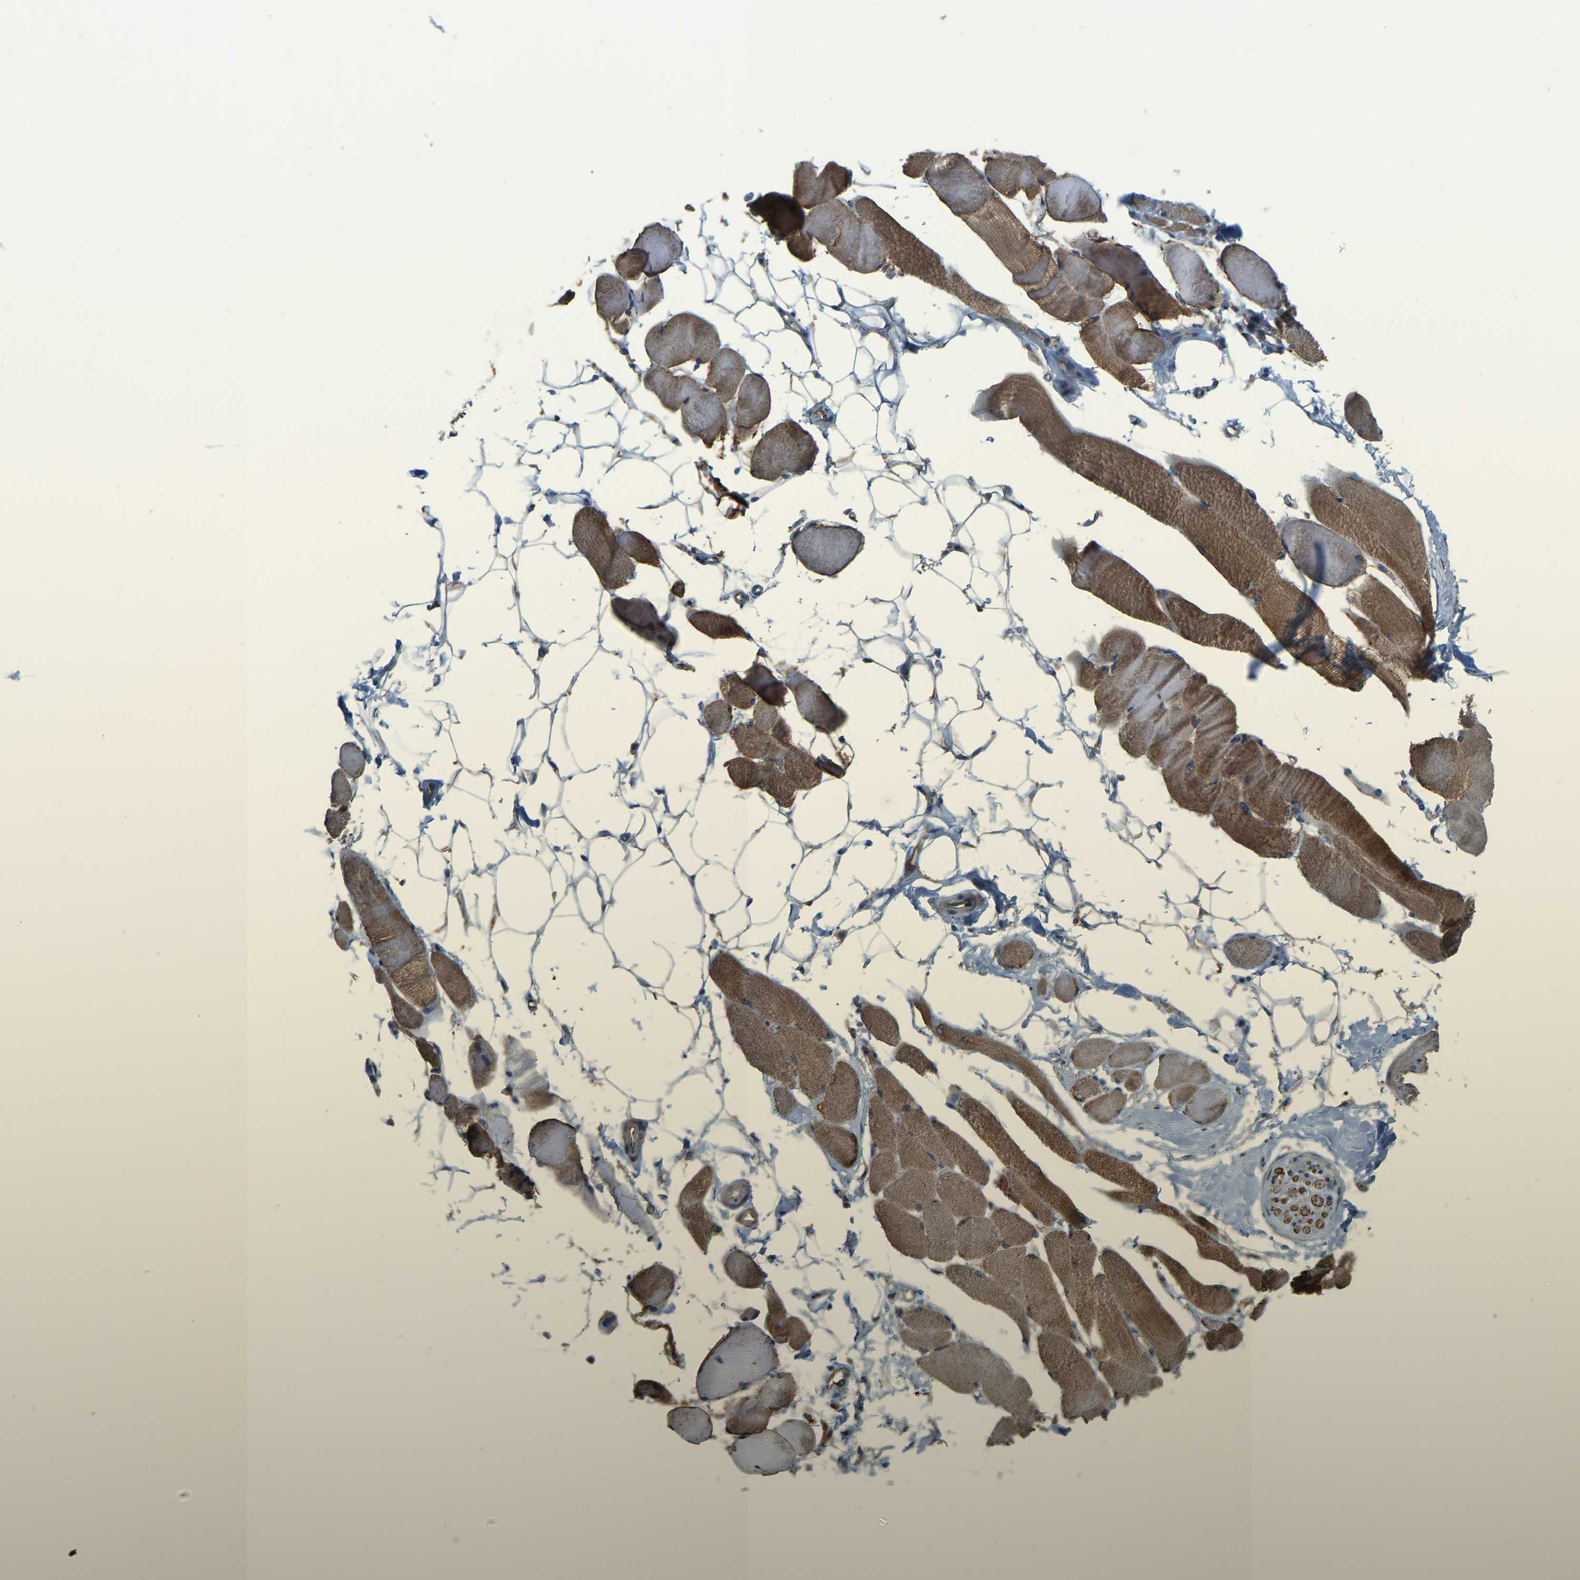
{"staining": {"intensity": "moderate", "quantity": "25%-75%", "location": "cytoplasmic/membranous"}, "tissue": "skeletal muscle", "cell_type": "Myocytes", "image_type": "normal", "snomed": [{"axis": "morphology", "description": "Normal tissue, NOS"}, {"axis": "topography", "description": "Skeletal muscle"}, {"axis": "topography", "description": "Peripheral nerve tissue"}], "caption": "Immunohistochemical staining of normal skeletal muscle shows 25%-75% levels of moderate cytoplasmic/membranous protein staining in about 25%-75% of myocytes. Immunohistochemistry stains the protein of interest in brown and the nuclei are stained blue.", "gene": "PSMD7", "patient": {"sex": "female", "age": 84}}